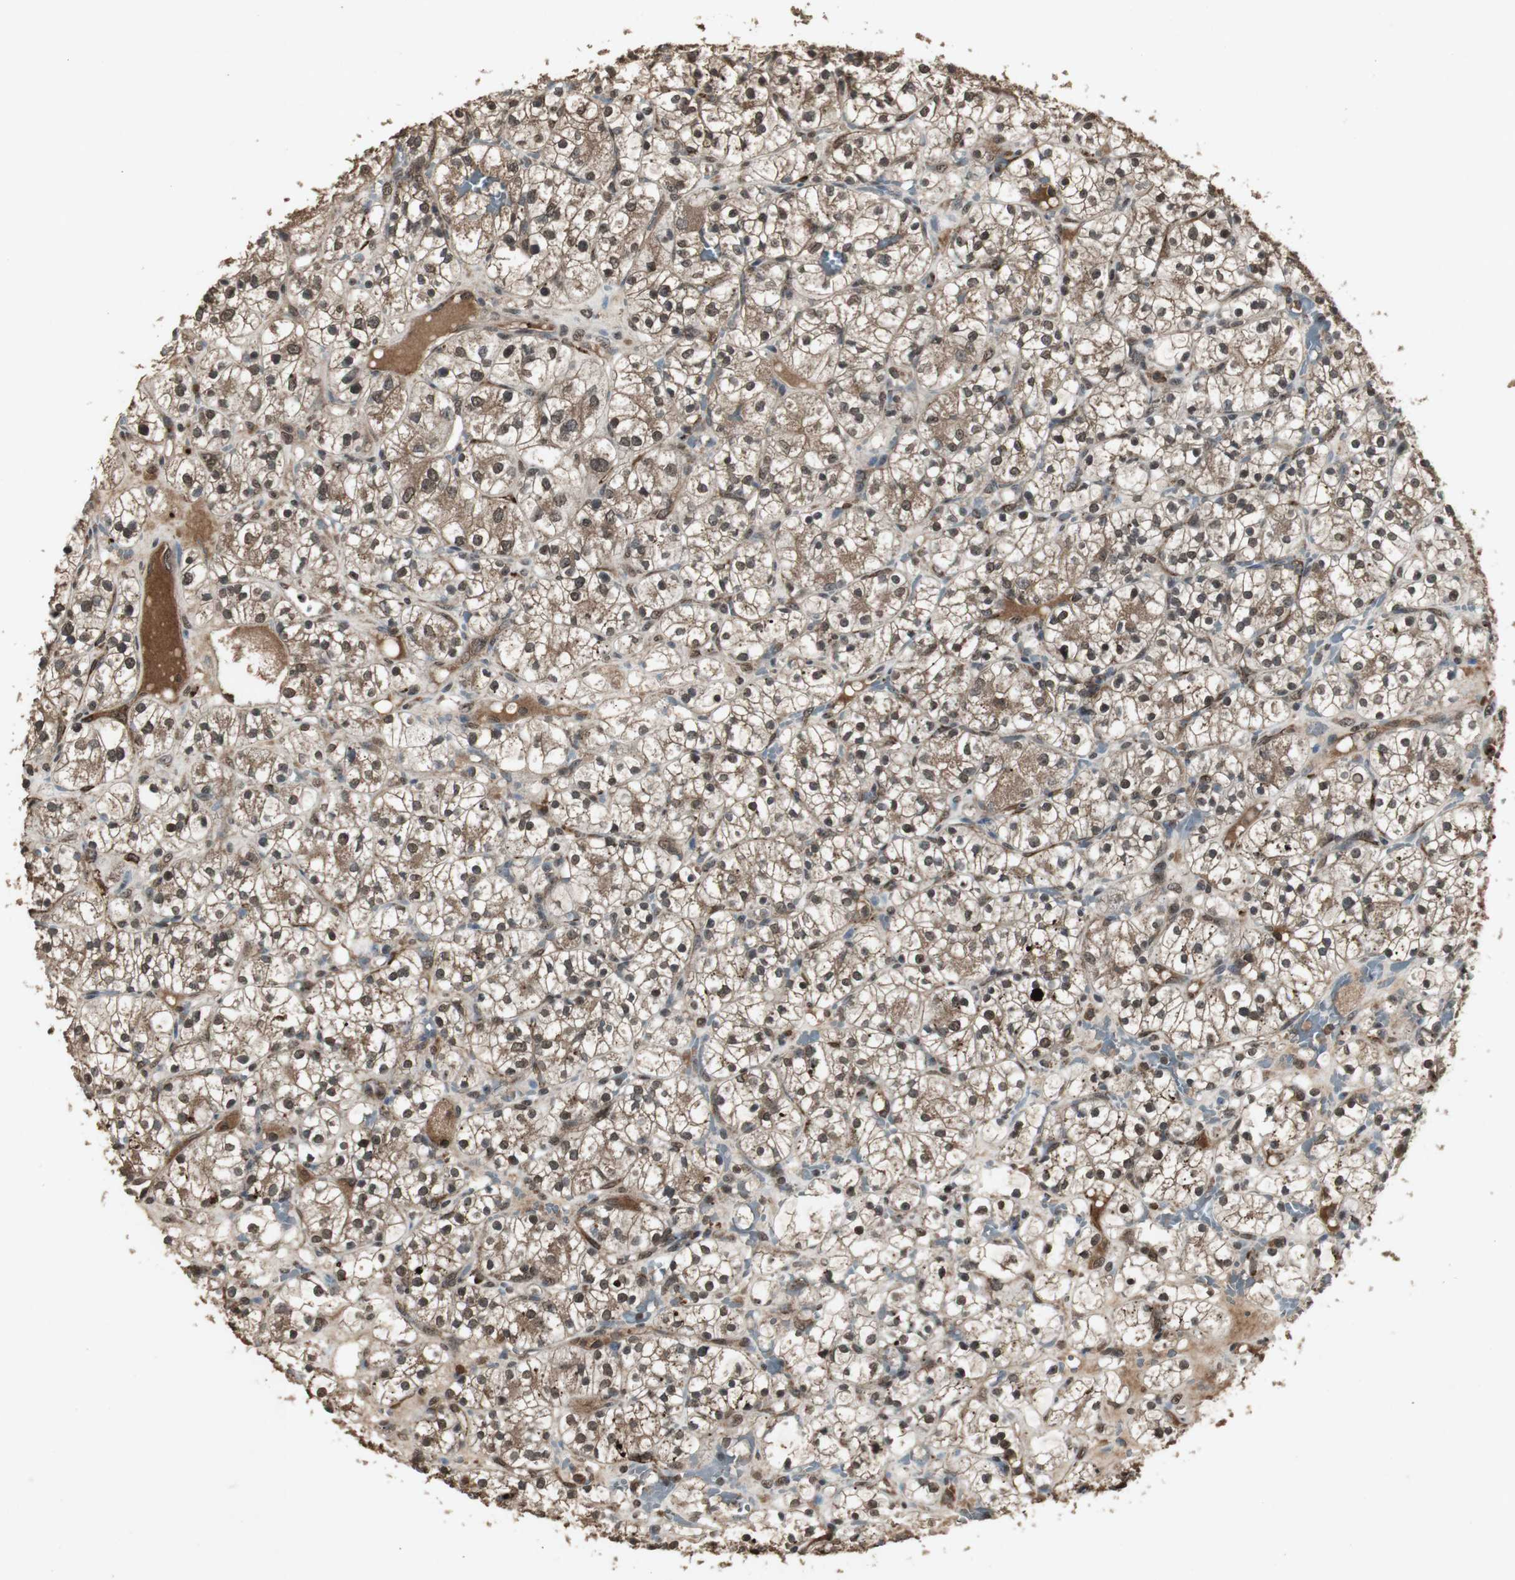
{"staining": {"intensity": "moderate", "quantity": ">75%", "location": "cytoplasmic/membranous,nuclear"}, "tissue": "renal cancer", "cell_type": "Tumor cells", "image_type": "cancer", "snomed": [{"axis": "morphology", "description": "Adenocarcinoma, NOS"}, {"axis": "topography", "description": "Kidney"}], "caption": "A brown stain labels moderate cytoplasmic/membranous and nuclear staining of a protein in human renal cancer (adenocarcinoma) tumor cells.", "gene": "EMX1", "patient": {"sex": "female", "age": 60}}